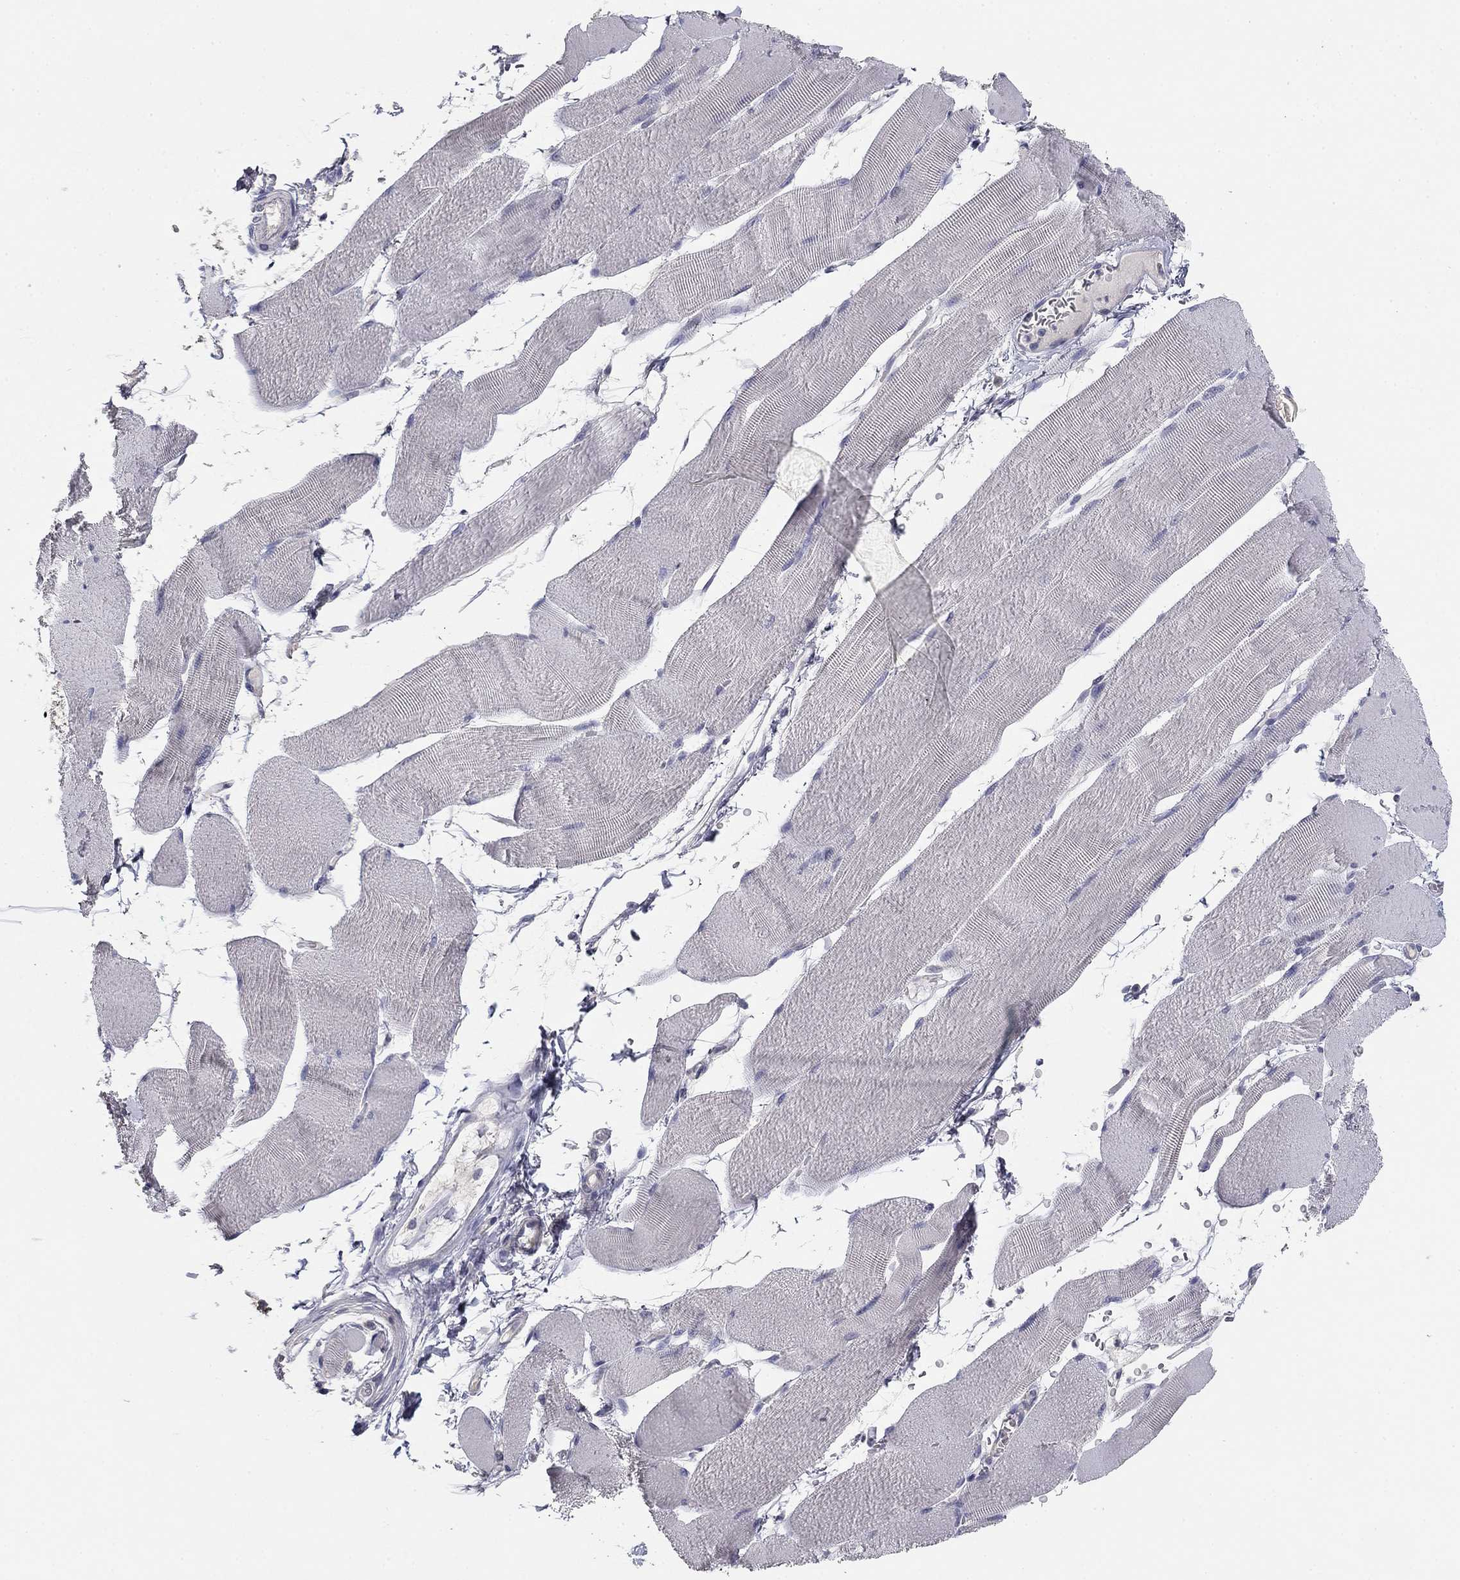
{"staining": {"intensity": "negative", "quantity": "none", "location": "none"}, "tissue": "skeletal muscle", "cell_type": "Myocytes", "image_type": "normal", "snomed": [{"axis": "morphology", "description": "Normal tissue, NOS"}, {"axis": "topography", "description": "Skeletal muscle"}], "caption": "IHC of unremarkable skeletal muscle shows no staining in myocytes. (DAB immunohistochemistry visualized using brightfield microscopy, high magnification).", "gene": "SEPTIN3", "patient": {"sex": "male", "age": 56}}